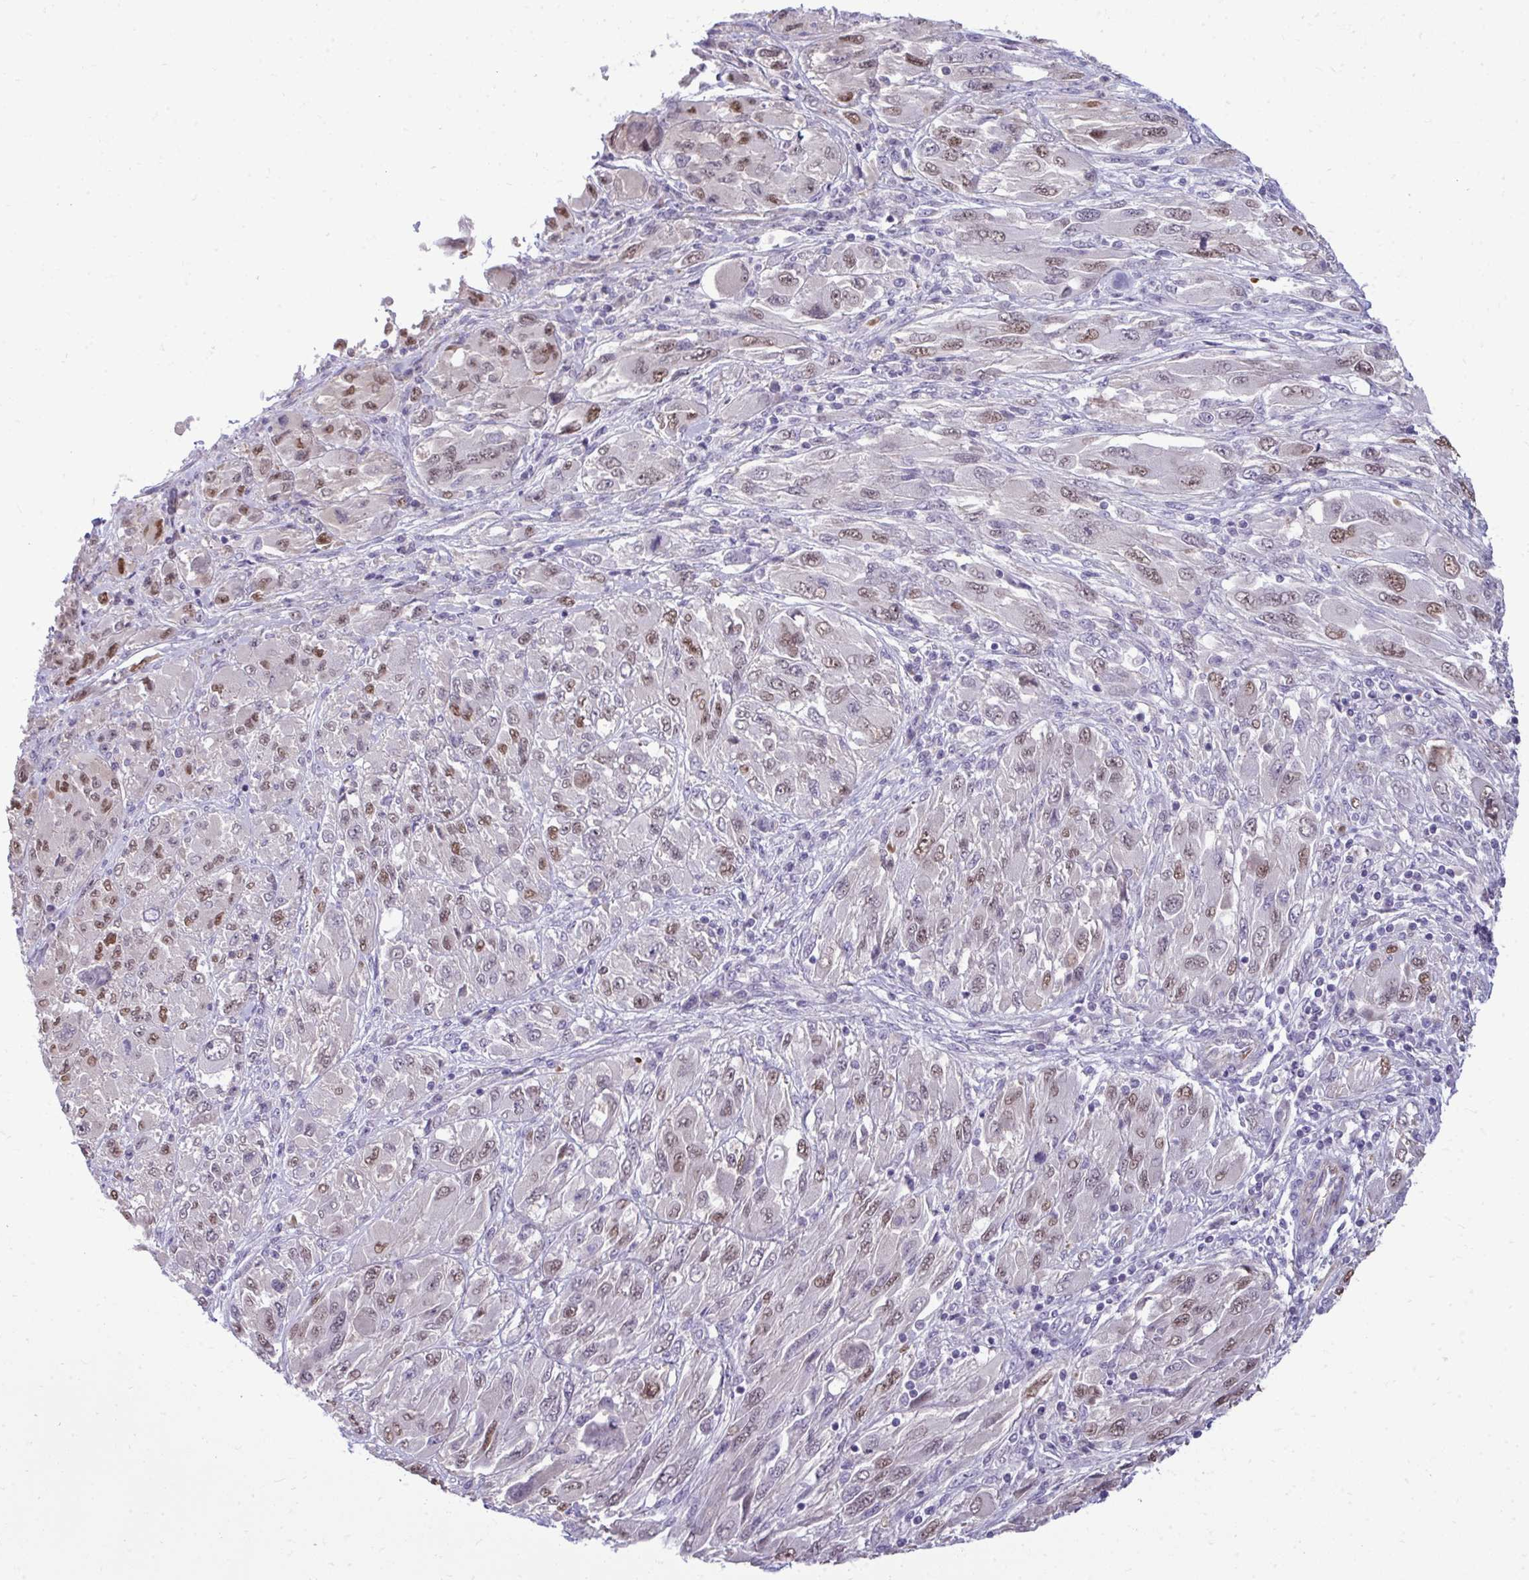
{"staining": {"intensity": "moderate", "quantity": "25%-75%", "location": "nuclear"}, "tissue": "melanoma", "cell_type": "Tumor cells", "image_type": "cancer", "snomed": [{"axis": "morphology", "description": "Malignant melanoma, NOS"}, {"axis": "topography", "description": "Skin"}], "caption": "Protein staining of malignant melanoma tissue exhibits moderate nuclear positivity in approximately 25%-75% of tumor cells.", "gene": "SLC14A1", "patient": {"sex": "female", "age": 91}}